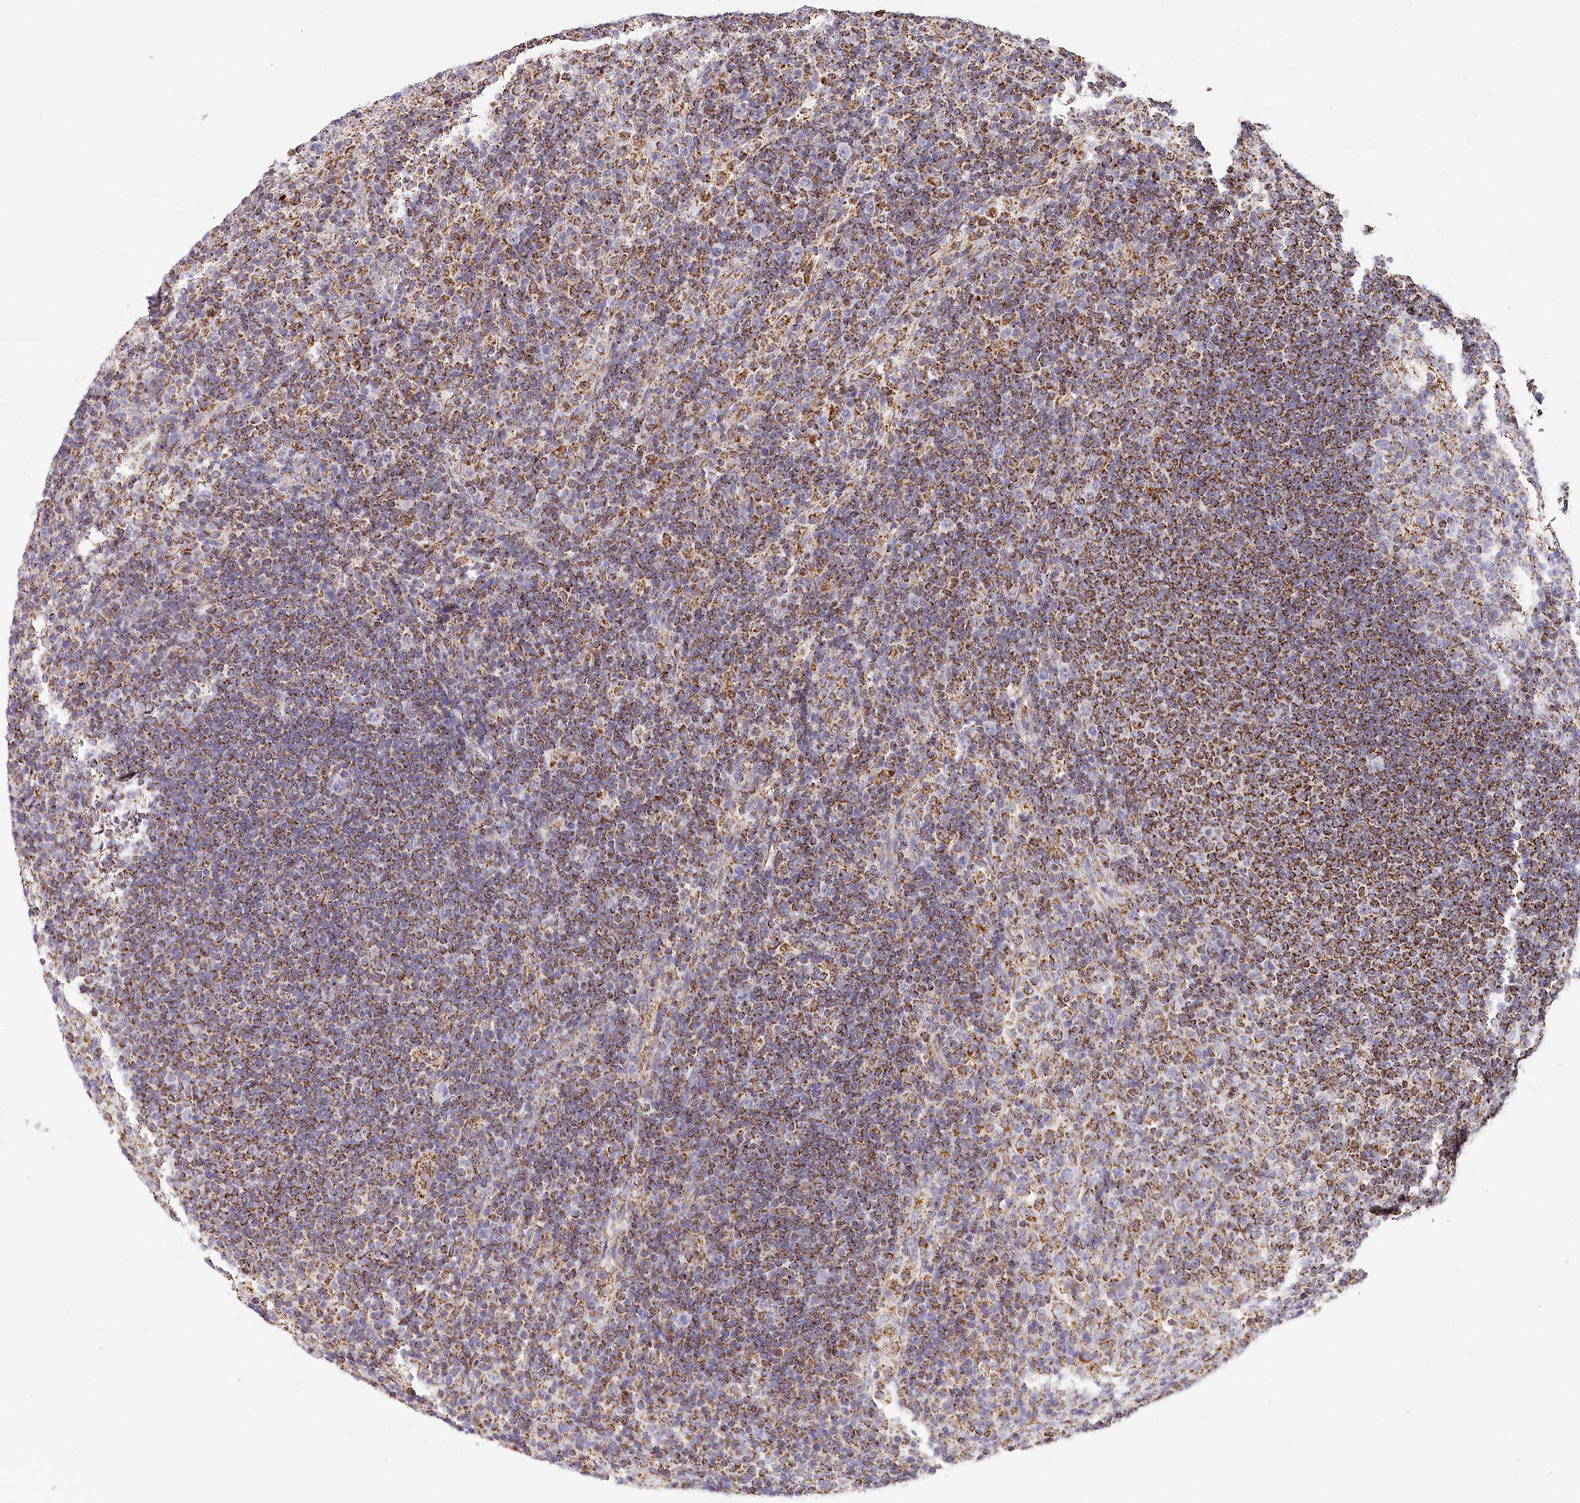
{"staining": {"intensity": "moderate", "quantity": "<25%", "location": "cytoplasmic/membranous"}, "tissue": "lymph node", "cell_type": "Germinal center cells", "image_type": "normal", "snomed": [{"axis": "morphology", "description": "Normal tissue, NOS"}, {"axis": "topography", "description": "Lymph node"}], "caption": "Immunohistochemistry (DAB (3,3'-diaminobenzidine)) staining of unremarkable lymph node shows moderate cytoplasmic/membranous protein positivity in about <25% of germinal center cells.", "gene": "LSS", "patient": {"sex": "female", "age": 53}}